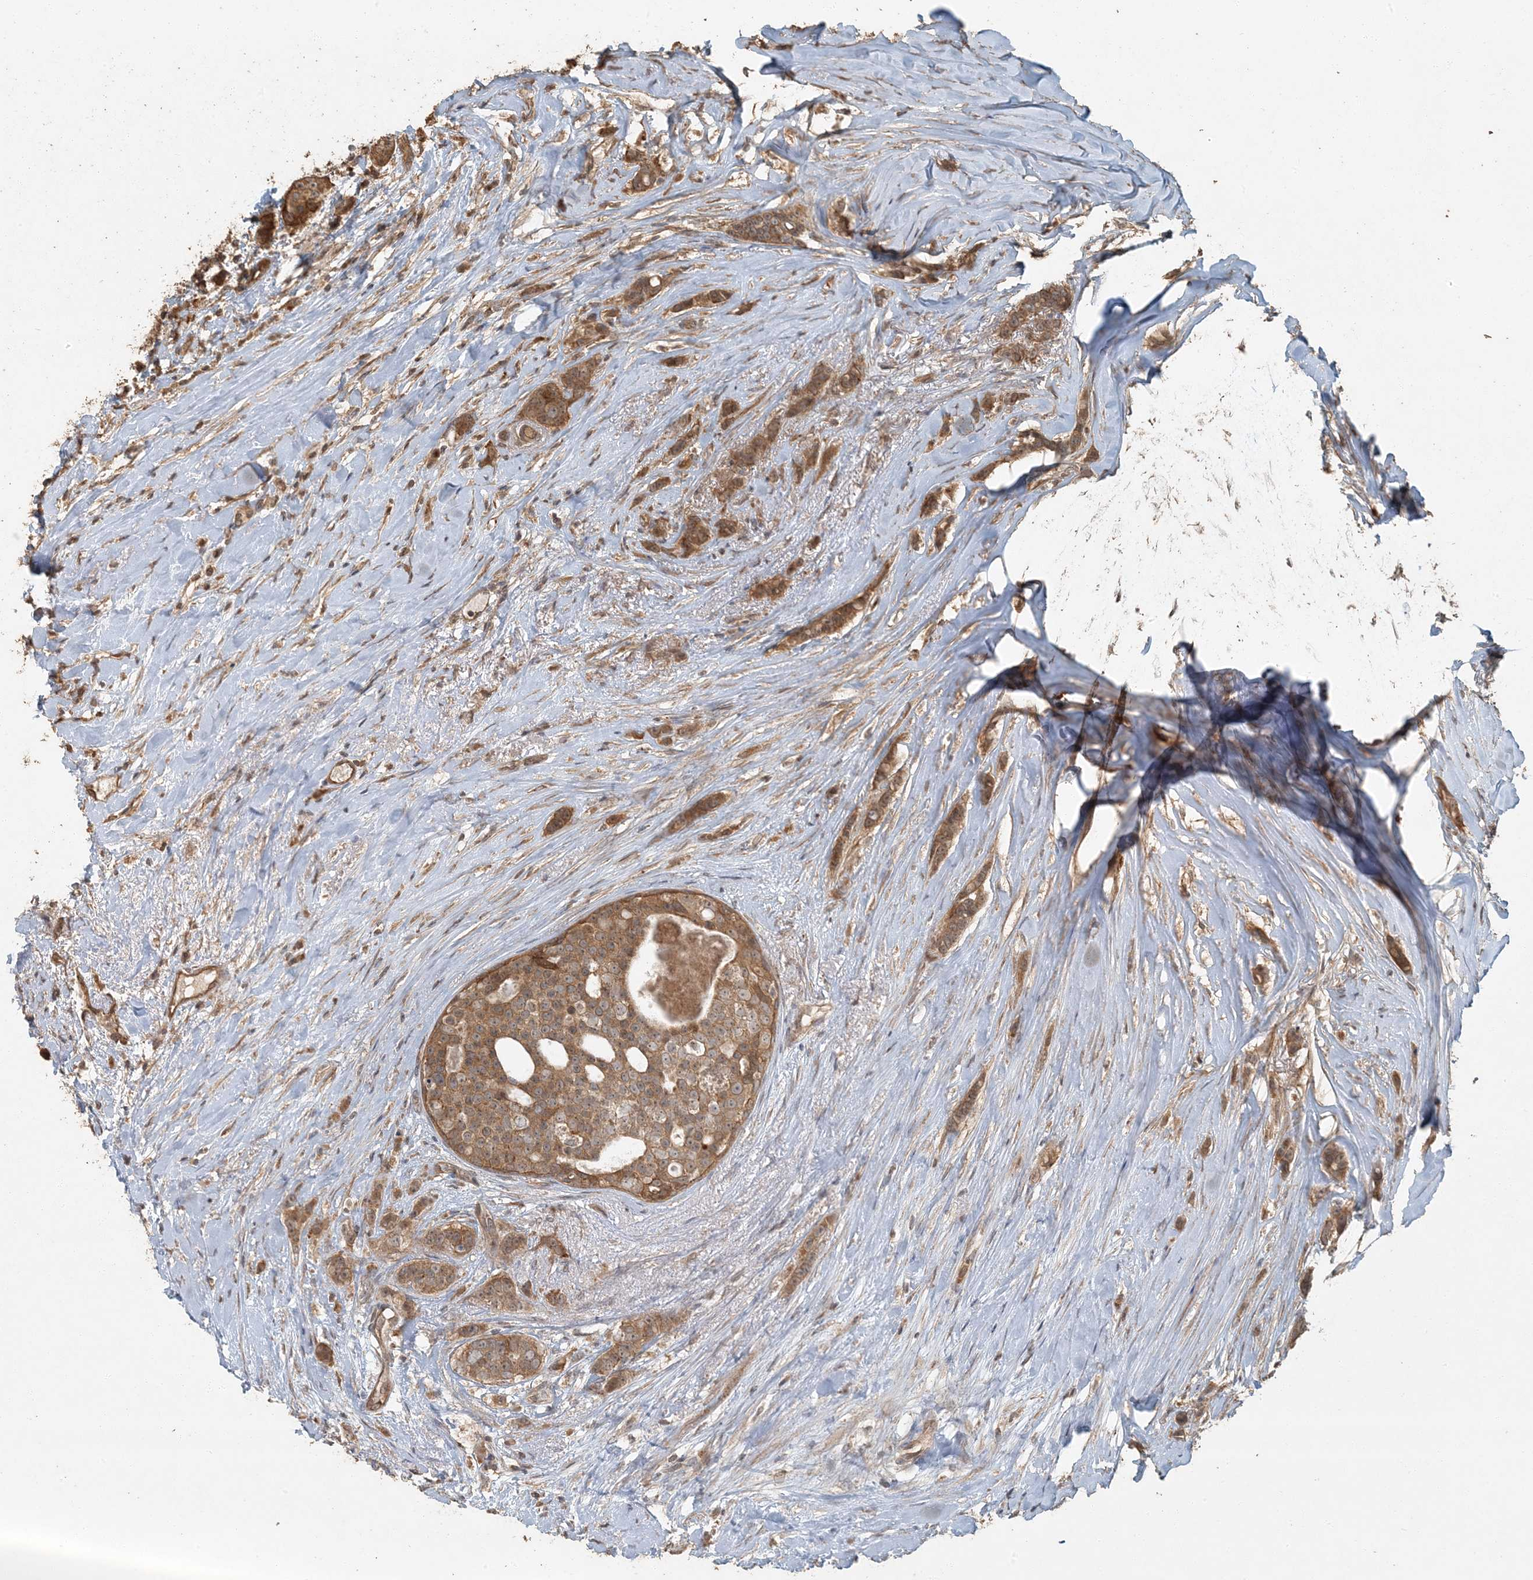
{"staining": {"intensity": "moderate", "quantity": ">75%", "location": "cytoplasmic/membranous"}, "tissue": "breast cancer", "cell_type": "Tumor cells", "image_type": "cancer", "snomed": [{"axis": "morphology", "description": "Lobular carcinoma"}, {"axis": "topography", "description": "Breast"}], "caption": "About >75% of tumor cells in breast cancer (lobular carcinoma) reveal moderate cytoplasmic/membranous protein positivity as visualized by brown immunohistochemical staining.", "gene": "AK9", "patient": {"sex": "female", "age": 51}}